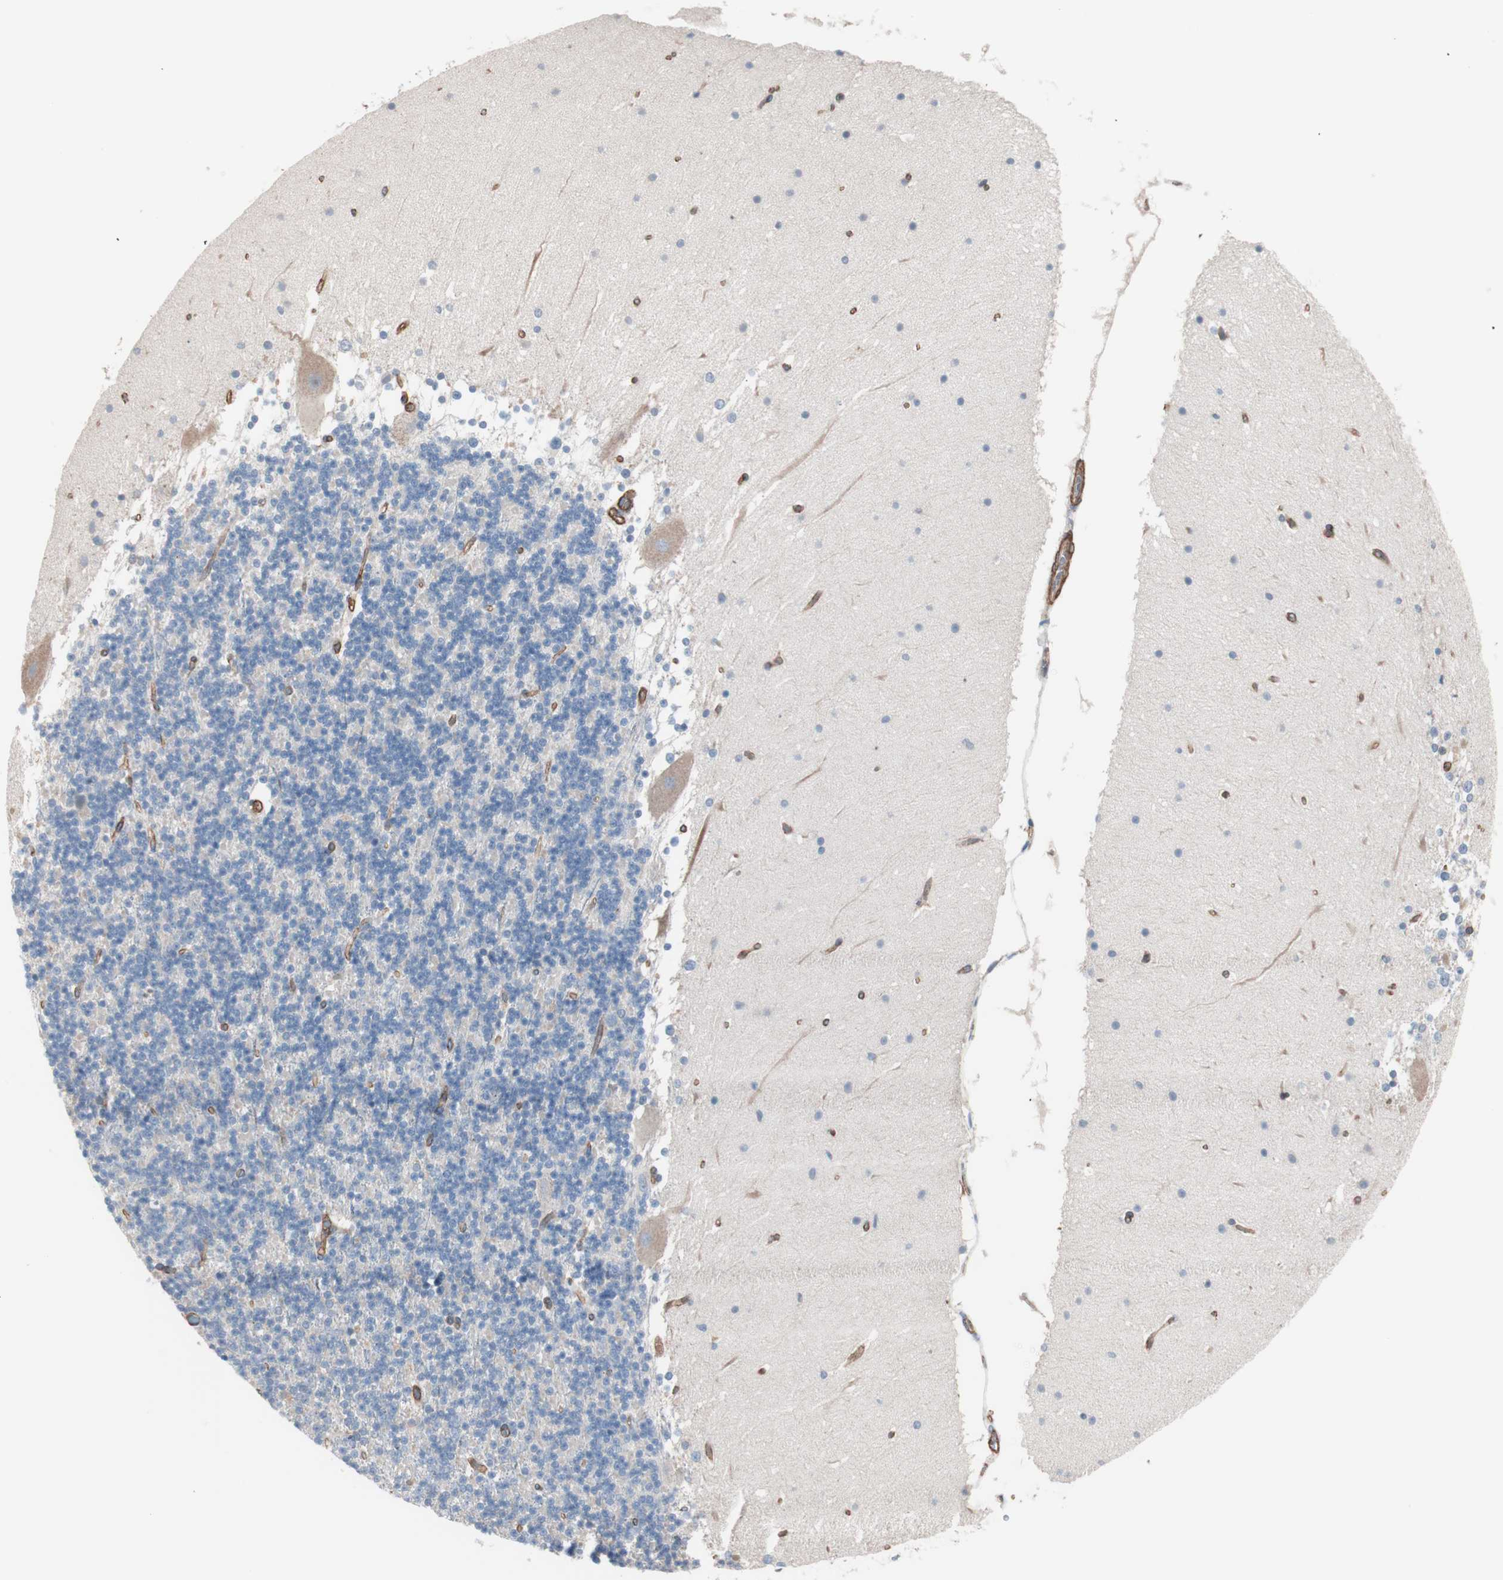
{"staining": {"intensity": "negative", "quantity": "none", "location": "none"}, "tissue": "cerebellum", "cell_type": "Cells in granular layer", "image_type": "normal", "snomed": [{"axis": "morphology", "description": "Normal tissue, NOS"}, {"axis": "topography", "description": "Cerebellum"}], "caption": "Immunohistochemistry photomicrograph of normal cerebellum: human cerebellum stained with DAB (3,3'-diaminobenzidine) reveals no significant protein positivity in cells in granular layer.", "gene": "ALG5", "patient": {"sex": "female", "age": 19}}